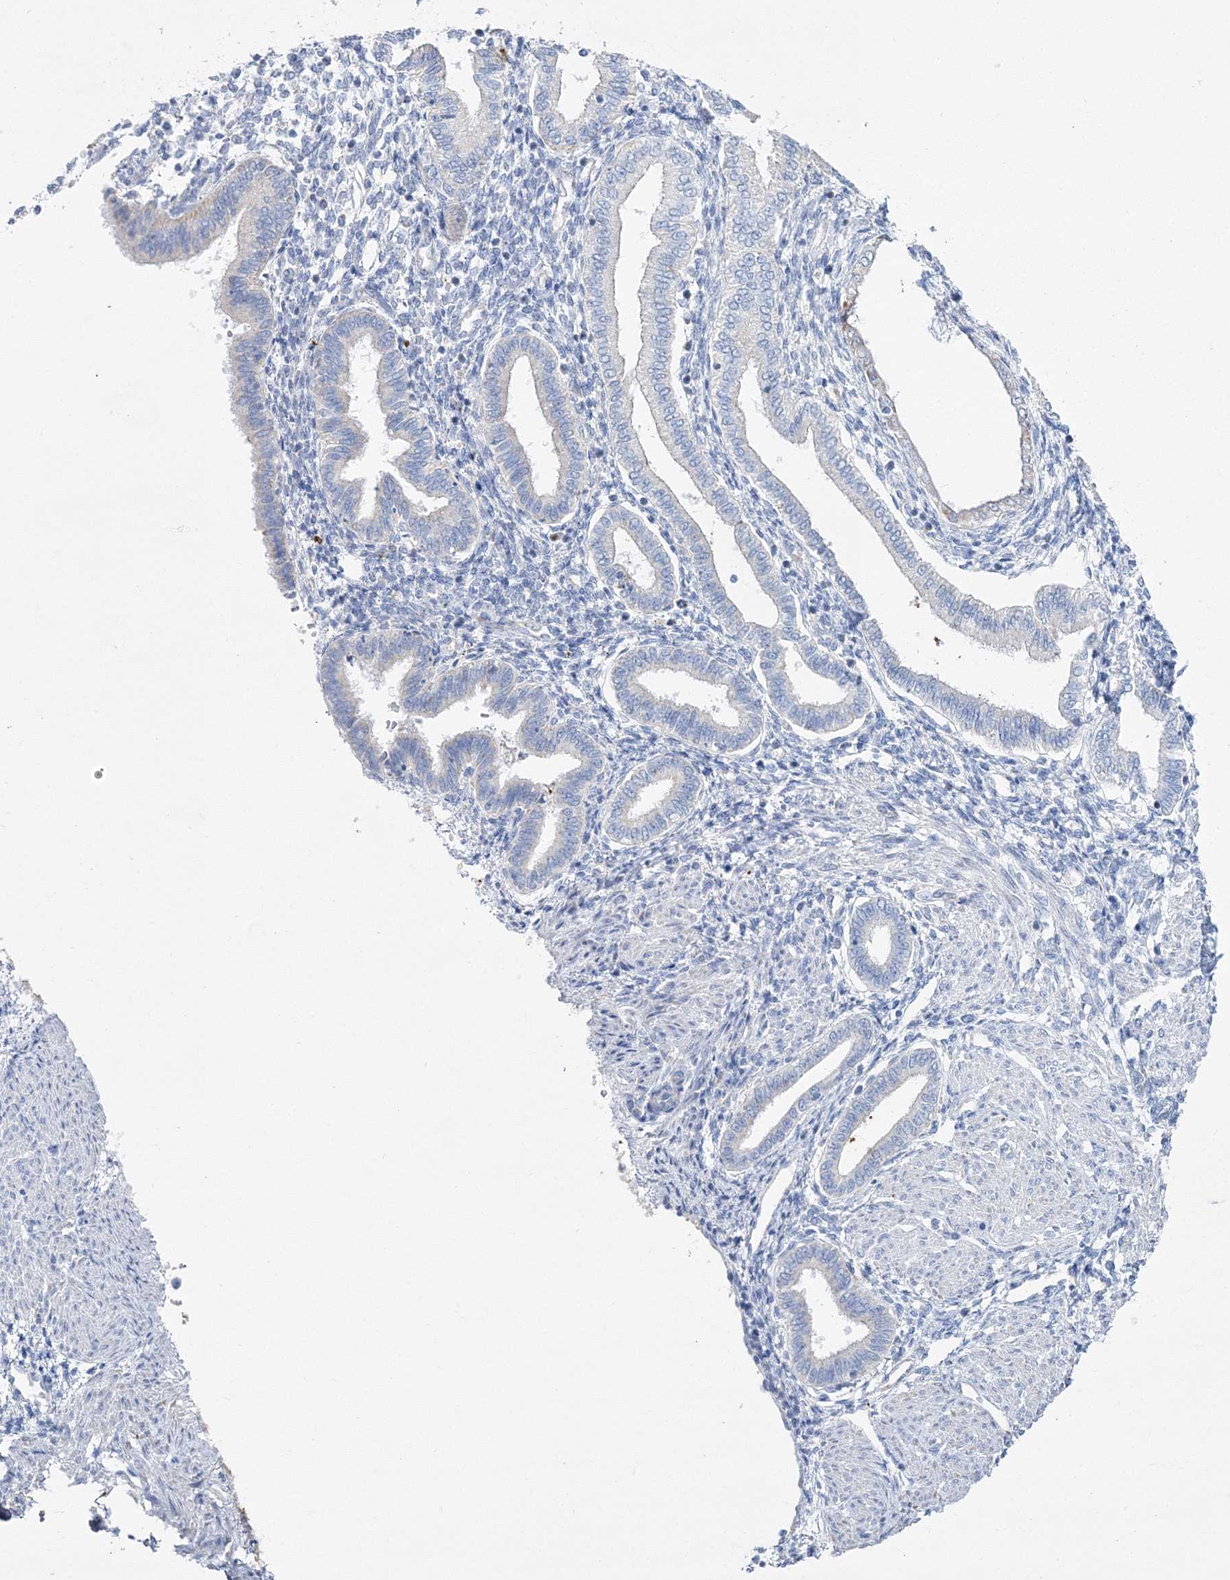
{"staining": {"intensity": "negative", "quantity": "none", "location": "none"}, "tissue": "endometrium", "cell_type": "Cells in endometrial stroma", "image_type": "normal", "snomed": [{"axis": "morphology", "description": "Normal tissue, NOS"}, {"axis": "topography", "description": "Endometrium"}], "caption": "DAB (3,3'-diaminobenzidine) immunohistochemical staining of unremarkable human endometrium shows no significant expression in cells in endometrial stroma.", "gene": "HIBCH", "patient": {"sex": "female", "age": 53}}